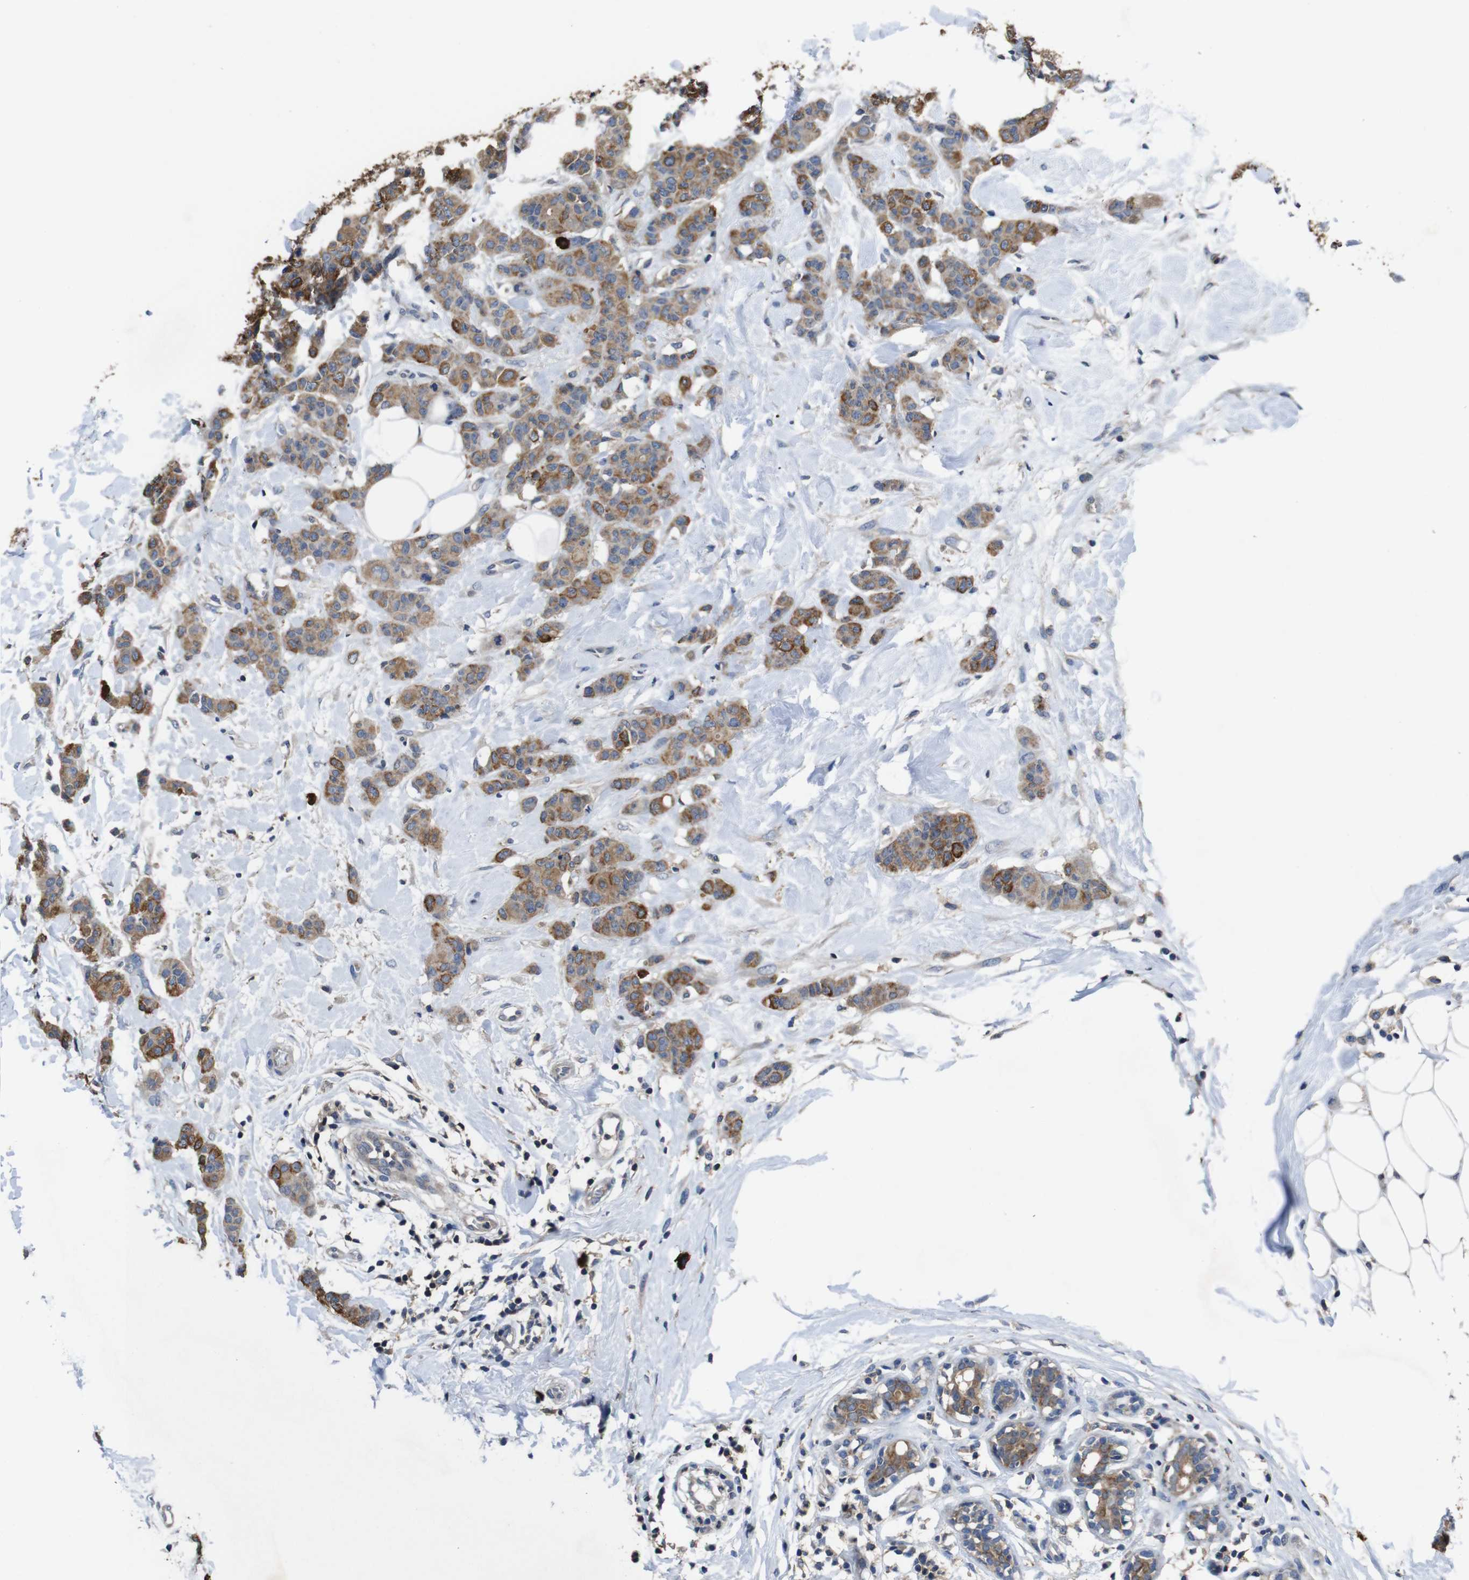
{"staining": {"intensity": "moderate", "quantity": ">75%", "location": "cytoplasmic/membranous"}, "tissue": "breast cancer", "cell_type": "Tumor cells", "image_type": "cancer", "snomed": [{"axis": "morphology", "description": "Normal tissue, NOS"}, {"axis": "morphology", "description": "Duct carcinoma"}, {"axis": "topography", "description": "Breast"}], "caption": "This histopathology image shows immunohistochemistry staining of breast cancer (intraductal carcinoma), with medium moderate cytoplasmic/membranous positivity in about >75% of tumor cells.", "gene": "GLIPR1", "patient": {"sex": "female", "age": 40}}